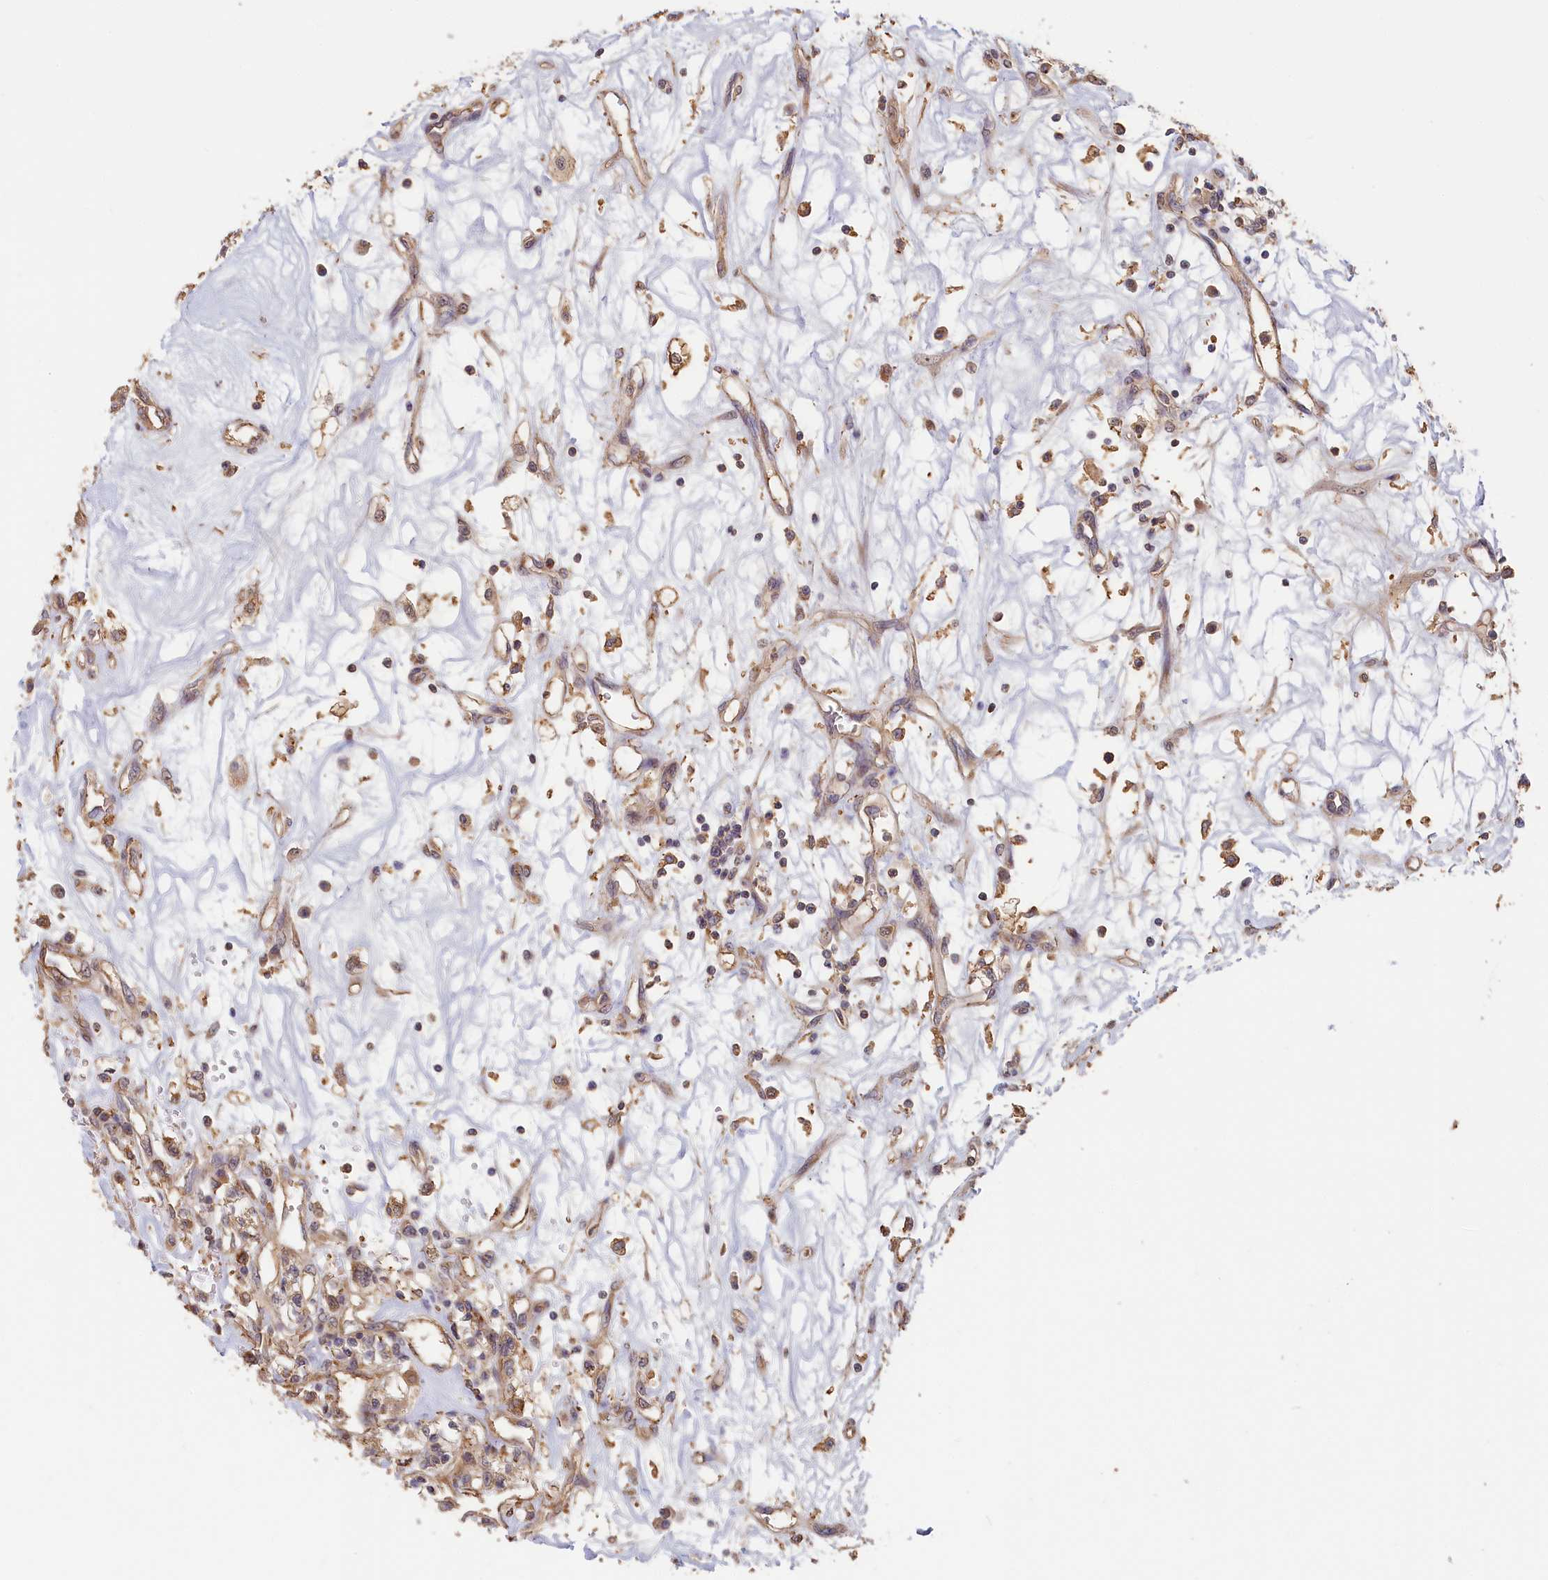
{"staining": {"intensity": "weak", "quantity": "25%-75%", "location": "cytoplasmic/membranous"}, "tissue": "renal cancer", "cell_type": "Tumor cells", "image_type": "cancer", "snomed": [{"axis": "morphology", "description": "Adenocarcinoma, NOS"}, {"axis": "topography", "description": "Kidney"}], "caption": "The image shows a brown stain indicating the presence of a protein in the cytoplasmic/membranous of tumor cells in adenocarcinoma (renal).", "gene": "STX16", "patient": {"sex": "female", "age": 59}}